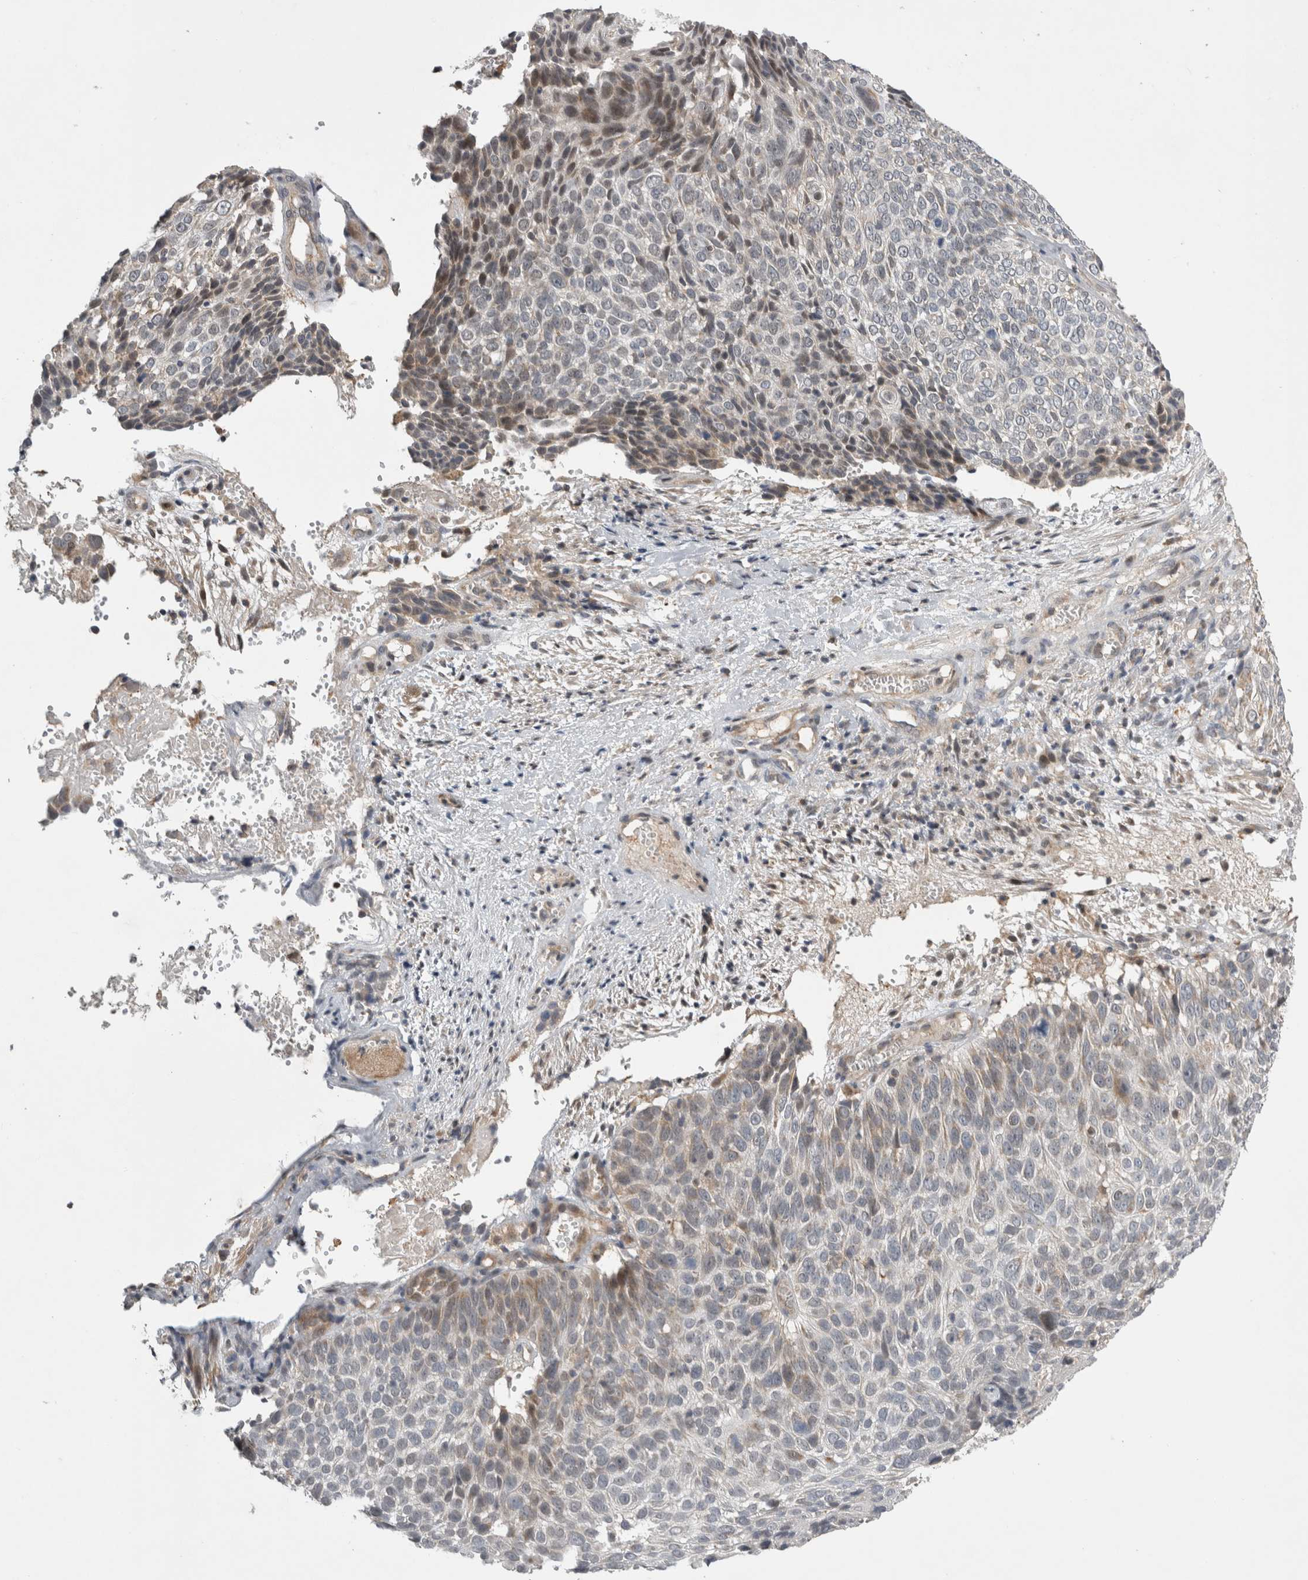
{"staining": {"intensity": "weak", "quantity": "25%-75%", "location": "cytoplasmic/membranous"}, "tissue": "cervical cancer", "cell_type": "Tumor cells", "image_type": "cancer", "snomed": [{"axis": "morphology", "description": "Squamous cell carcinoma, NOS"}, {"axis": "topography", "description": "Cervix"}], "caption": "There is low levels of weak cytoplasmic/membranous expression in tumor cells of cervical cancer, as demonstrated by immunohistochemical staining (brown color).", "gene": "KCNIP1", "patient": {"sex": "female", "age": 74}}